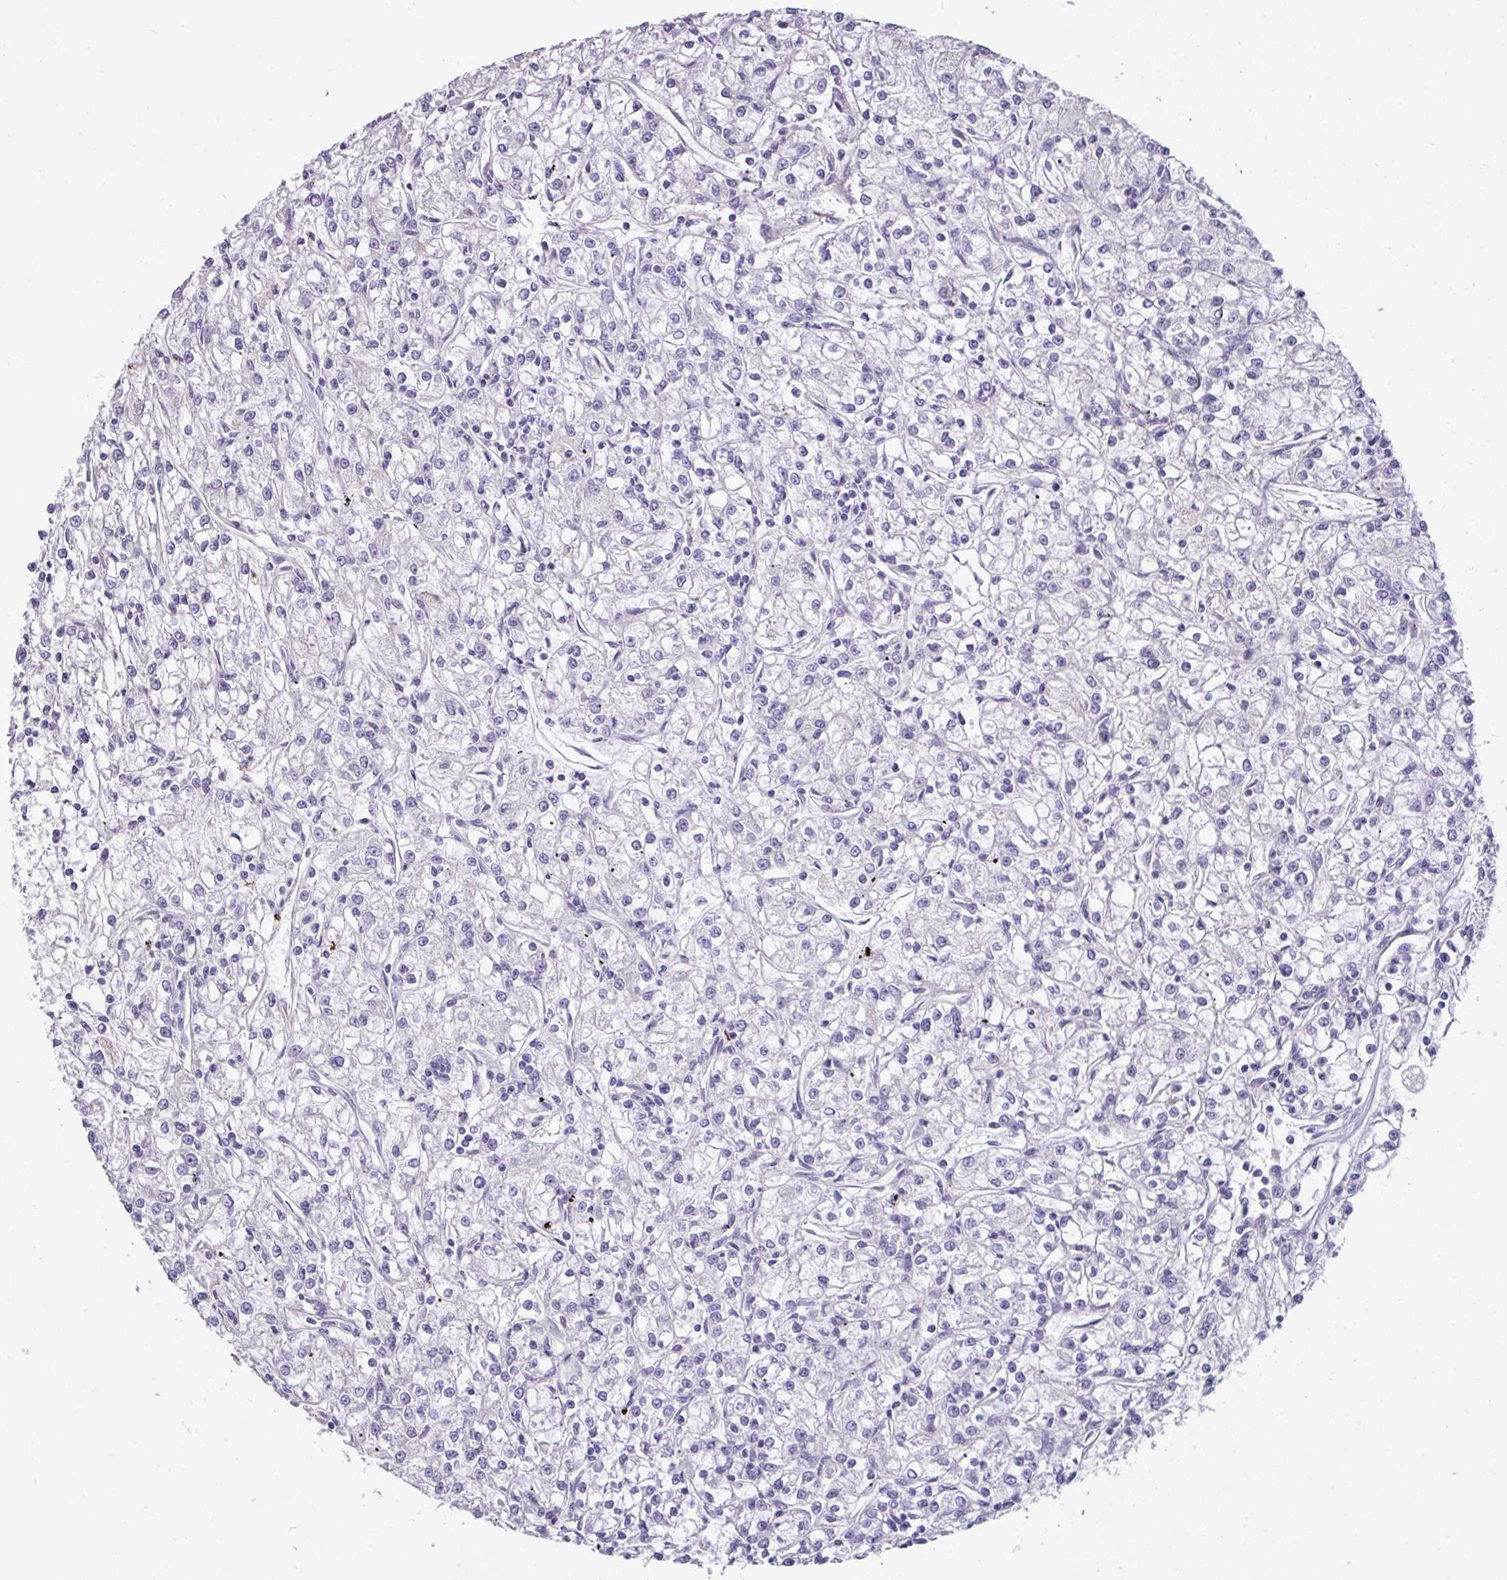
{"staining": {"intensity": "negative", "quantity": "none", "location": "none"}, "tissue": "renal cancer", "cell_type": "Tumor cells", "image_type": "cancer", "snomed": [{"axis": "morphology", "description": "Adenocarcinoma, NOS"}, {"axis": "topography", "description": "Kidney"}], "caption": "The immunohistochemistry image has no significant positivity in tumor cells of renal cancer (adenocarcinoma) tissue.", "gene": "EYA3", "patient": {"sex": "female", "age": 59}}